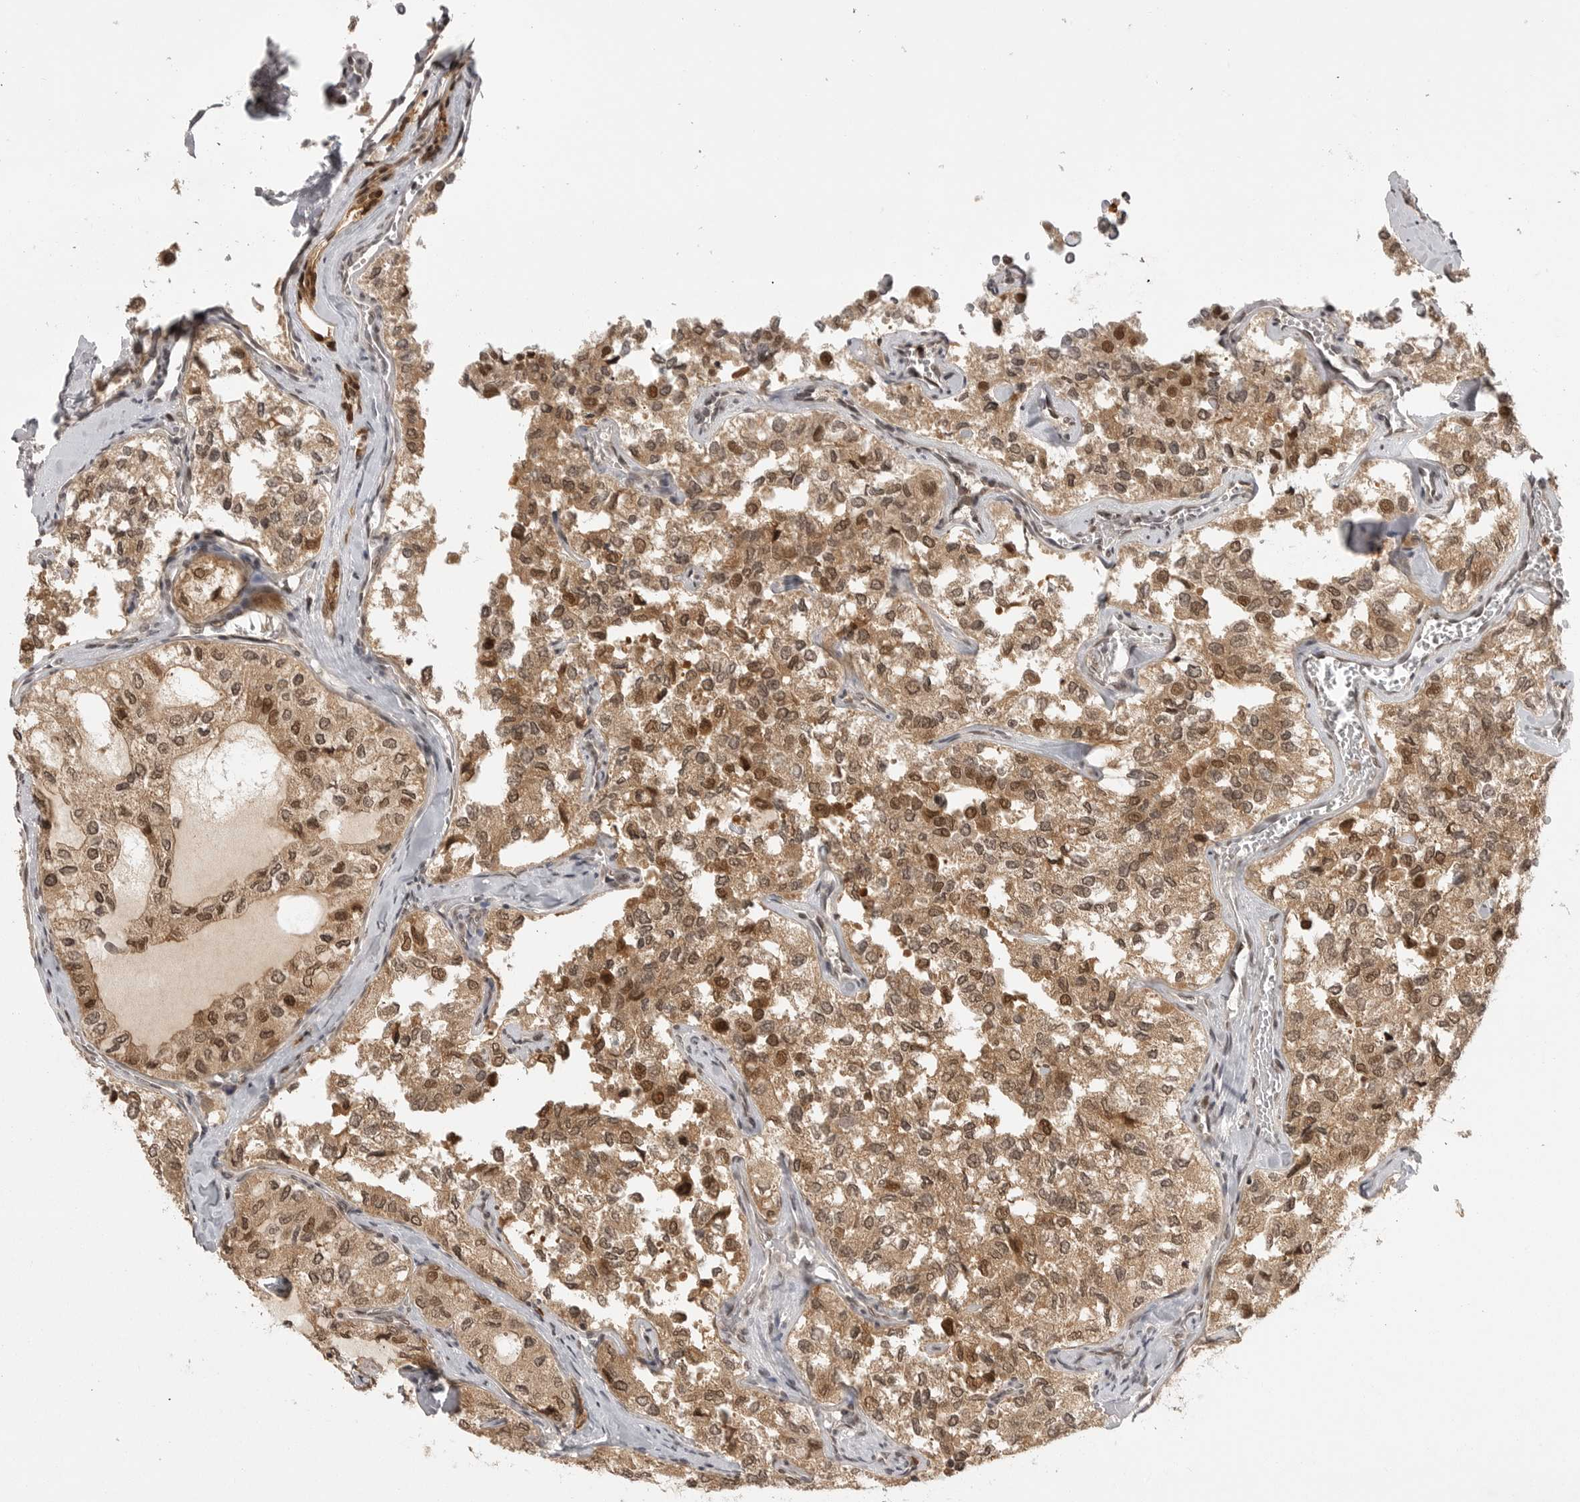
{"staining": {"intensity": "moderate", "quantity": ">75%", "location": "cytoplasmic/membranous,nuclear"}, "tissue": "thyroid cancer", "cell_type": "Tumor cells", "image_type": "cancer", "snomed": [{"axis": "morphology", "description": "Follicular adenoma carcinoma, NOS"}, {"axis": "topography", "description": "Thyroid gland"}], "caption": "Thyroid cancer (follicular adenoma carcinoma) stained with a brown dye demonstrates moderate cytoplasmic/membranous and nuclear positive staining in approximately >75% of tumor cells.", "gene": "PEG3", "patient": {"sex": "male", "age": 75}}